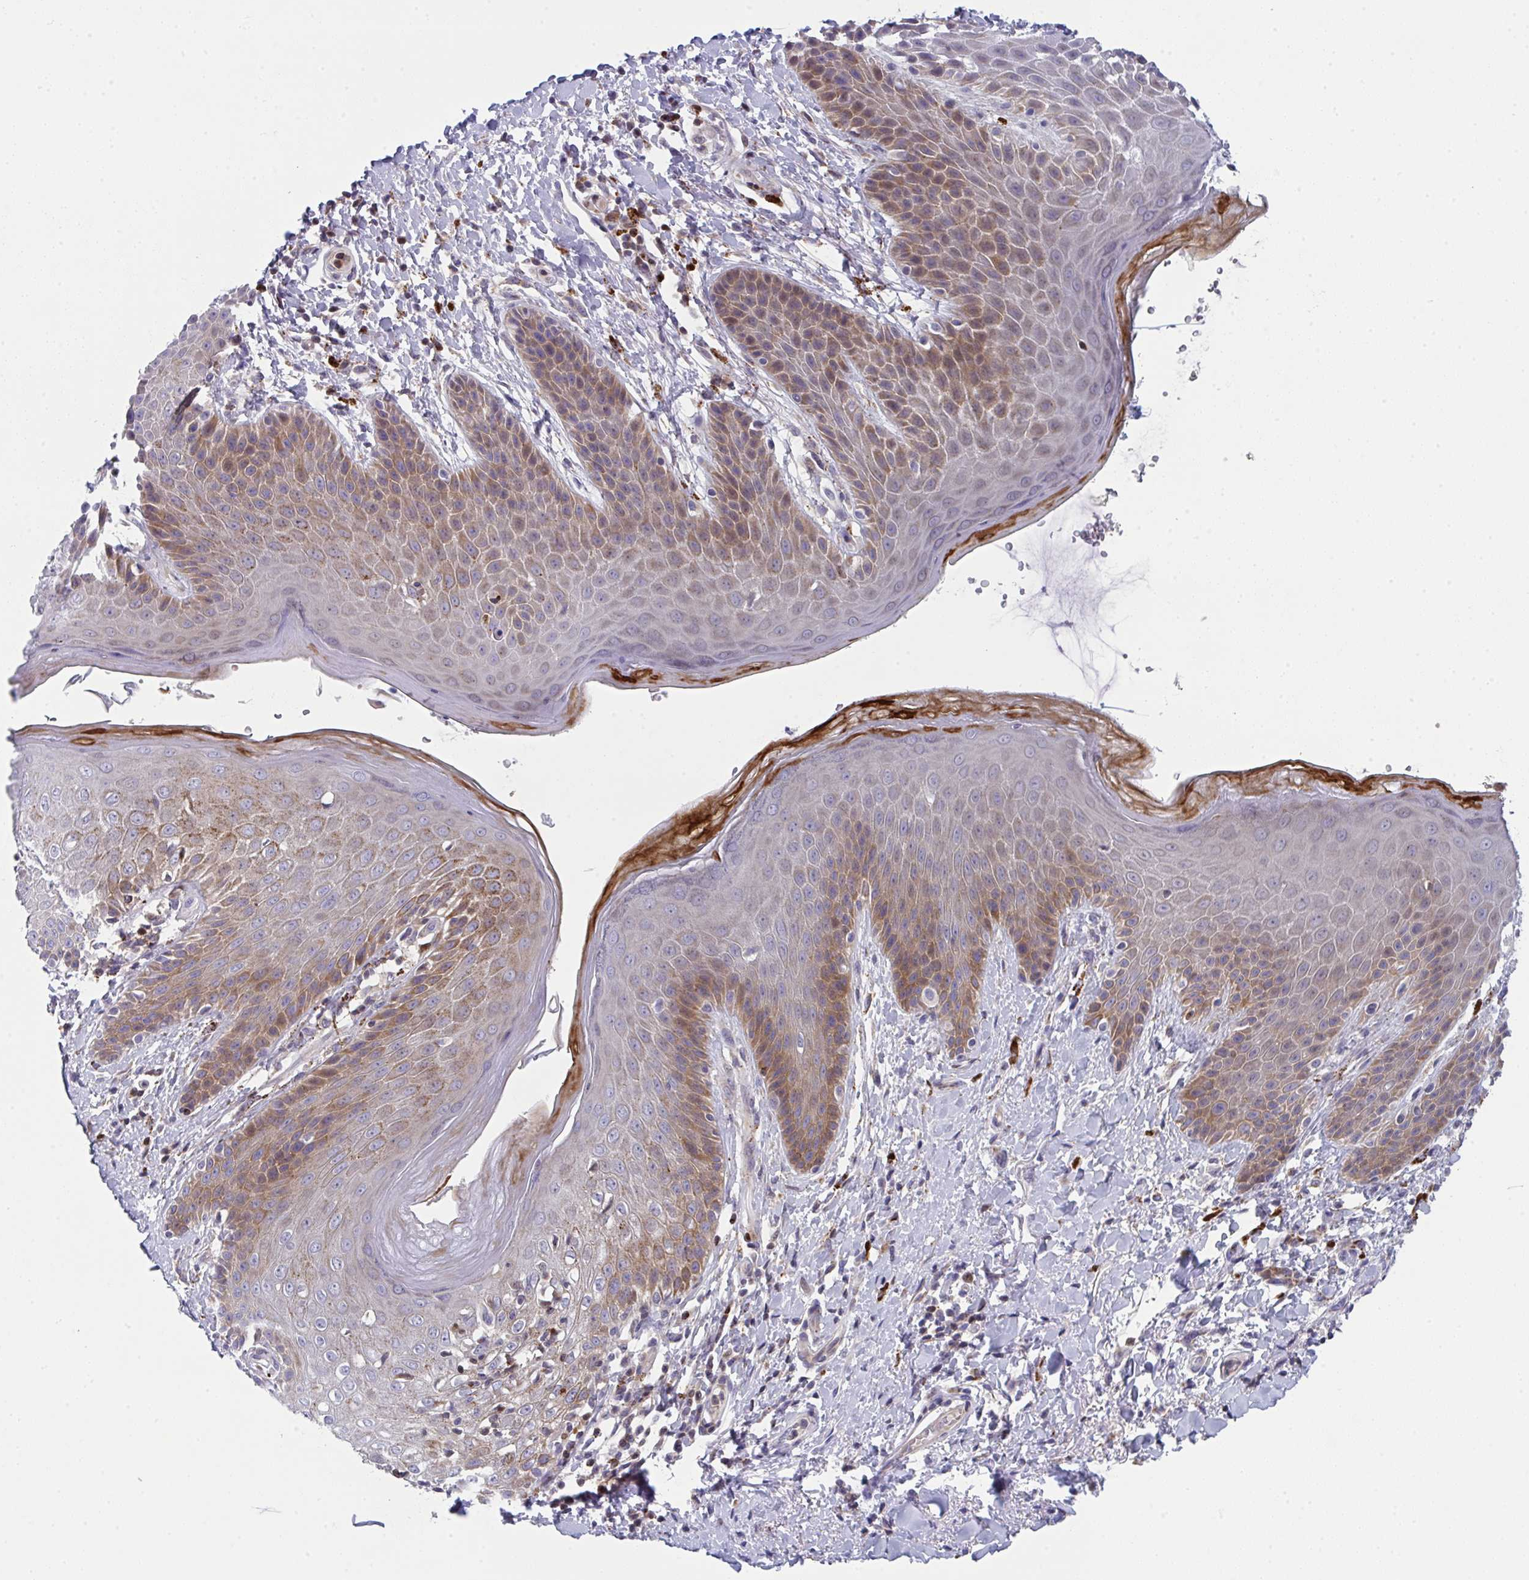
{"staining": {"intensity": "moderate", "quantity": "25%-75%", "location": "cytoplasmic/membranous"}, "tissue": "skin", "cell_type": "Epidermal cells", "image_type": "normal", "snomed": [{"axis": "morphology", "description": "Normal tissue, NOS"}, {"axis": "topography", "description": "Anal"}, {"axis": "topography", "description": "Peripheral nerve tissue"}], "caption": "Human skin stained for a protein (brown) shows moderate cytoplasmic/membranous positive expression in approximately 25%-75% of epidermal cells.", "gene": "AOC2", "patient": {"sex": "male", "age": 51}}